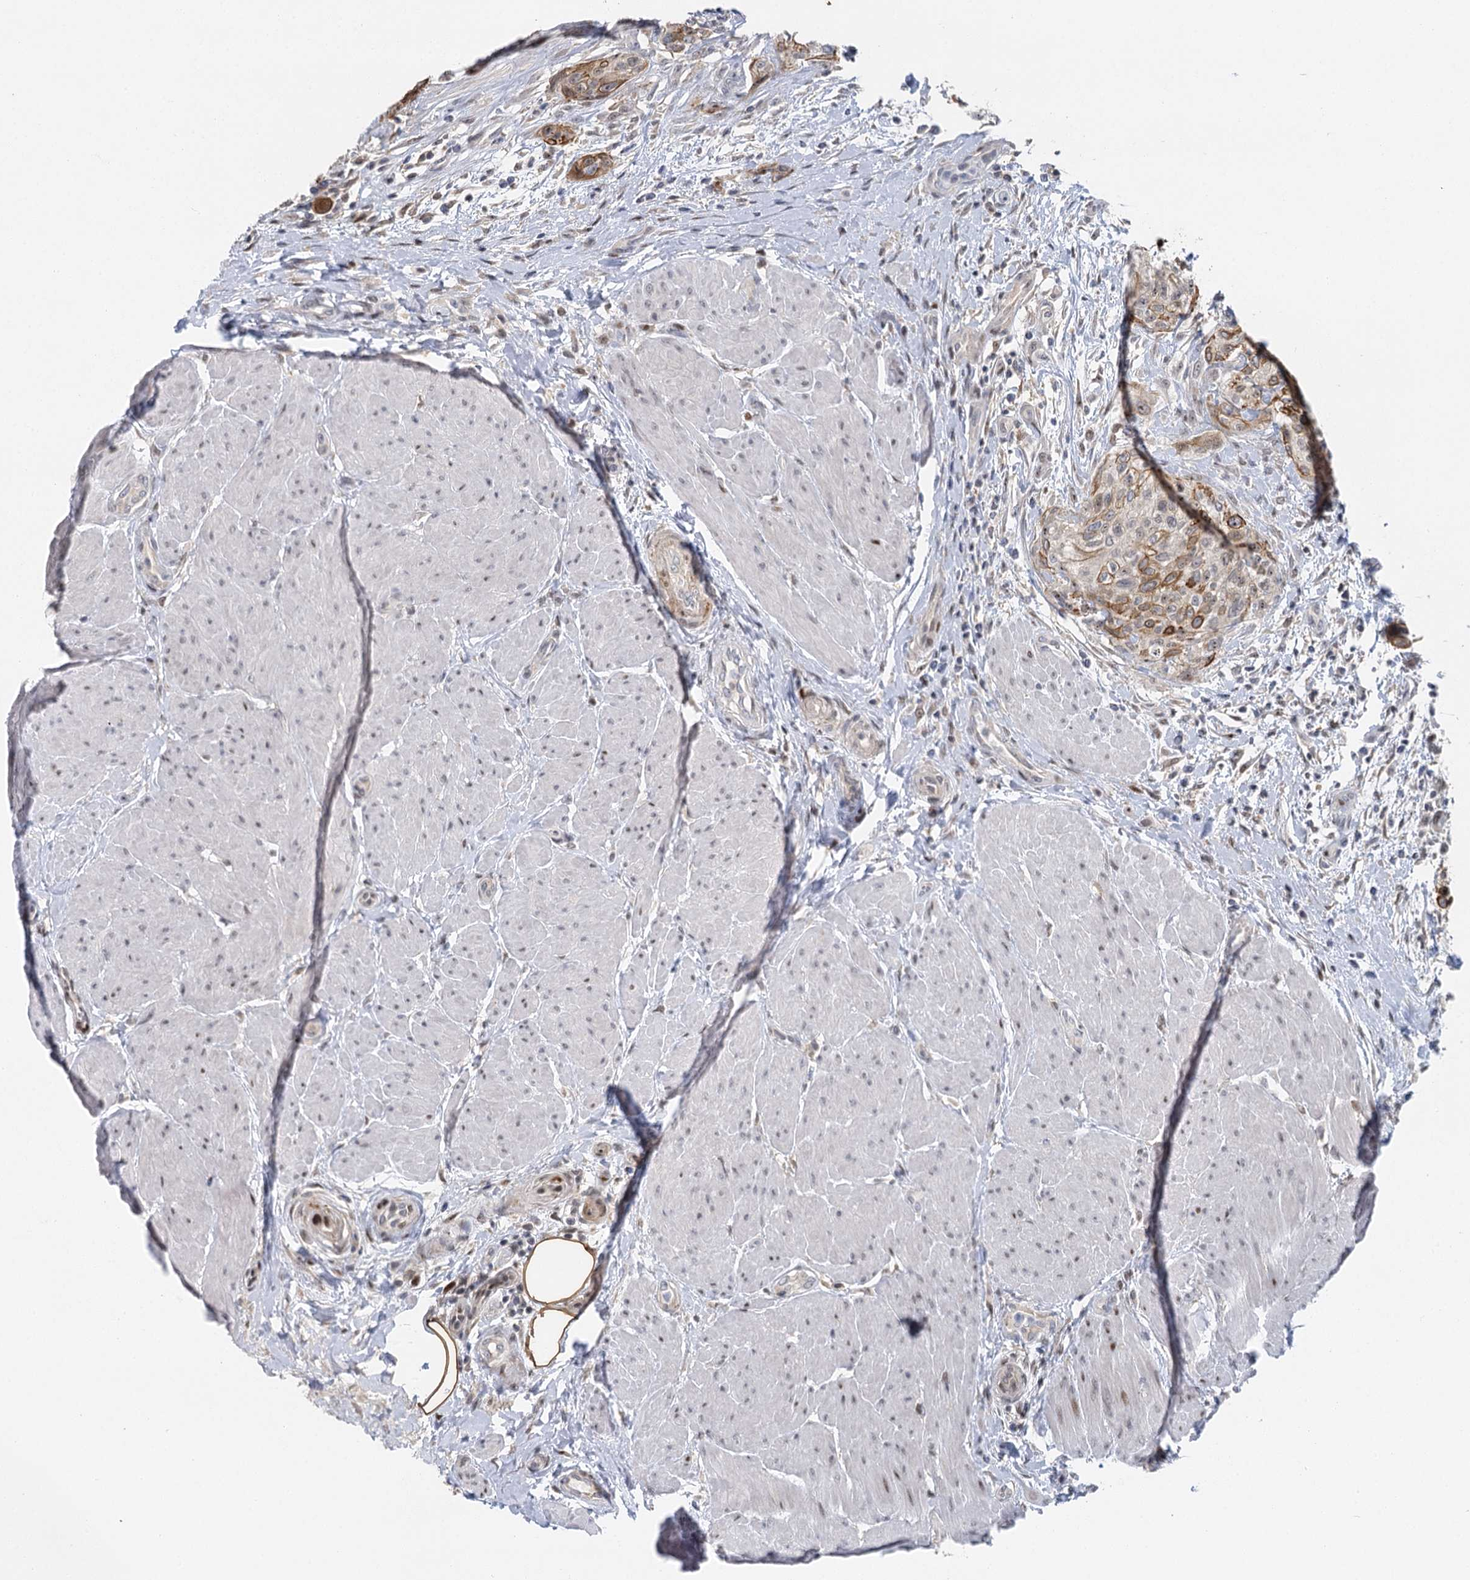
{"staining": {"intensity": "moderate", "quantity": "25%-75%", "location": "cytoplasmic/membranous"}, "tissue": "urothelial cancer", "cell_type": "Tumor cells", "image_type": "cancer", "snomed": [{"axis": "morphology", "description": "Normal tissue, NOS"}, {"axis": "morphology", "description": "Urothelial carcinoma, NOS"}, {"axis": "topography", "description": "Urinary bladder"}, {"axis": "topography", "description": "Peripheral nerve tissue"}], "caption": "Urothelial cancer was stained to show a protein in brown. There is medium levels of moderate cytoplasmic/membranous positivity in about 25%-75% of tumor cells.", "gene": "IL11RA", "patient": {"sex": "male", "age": 35}}